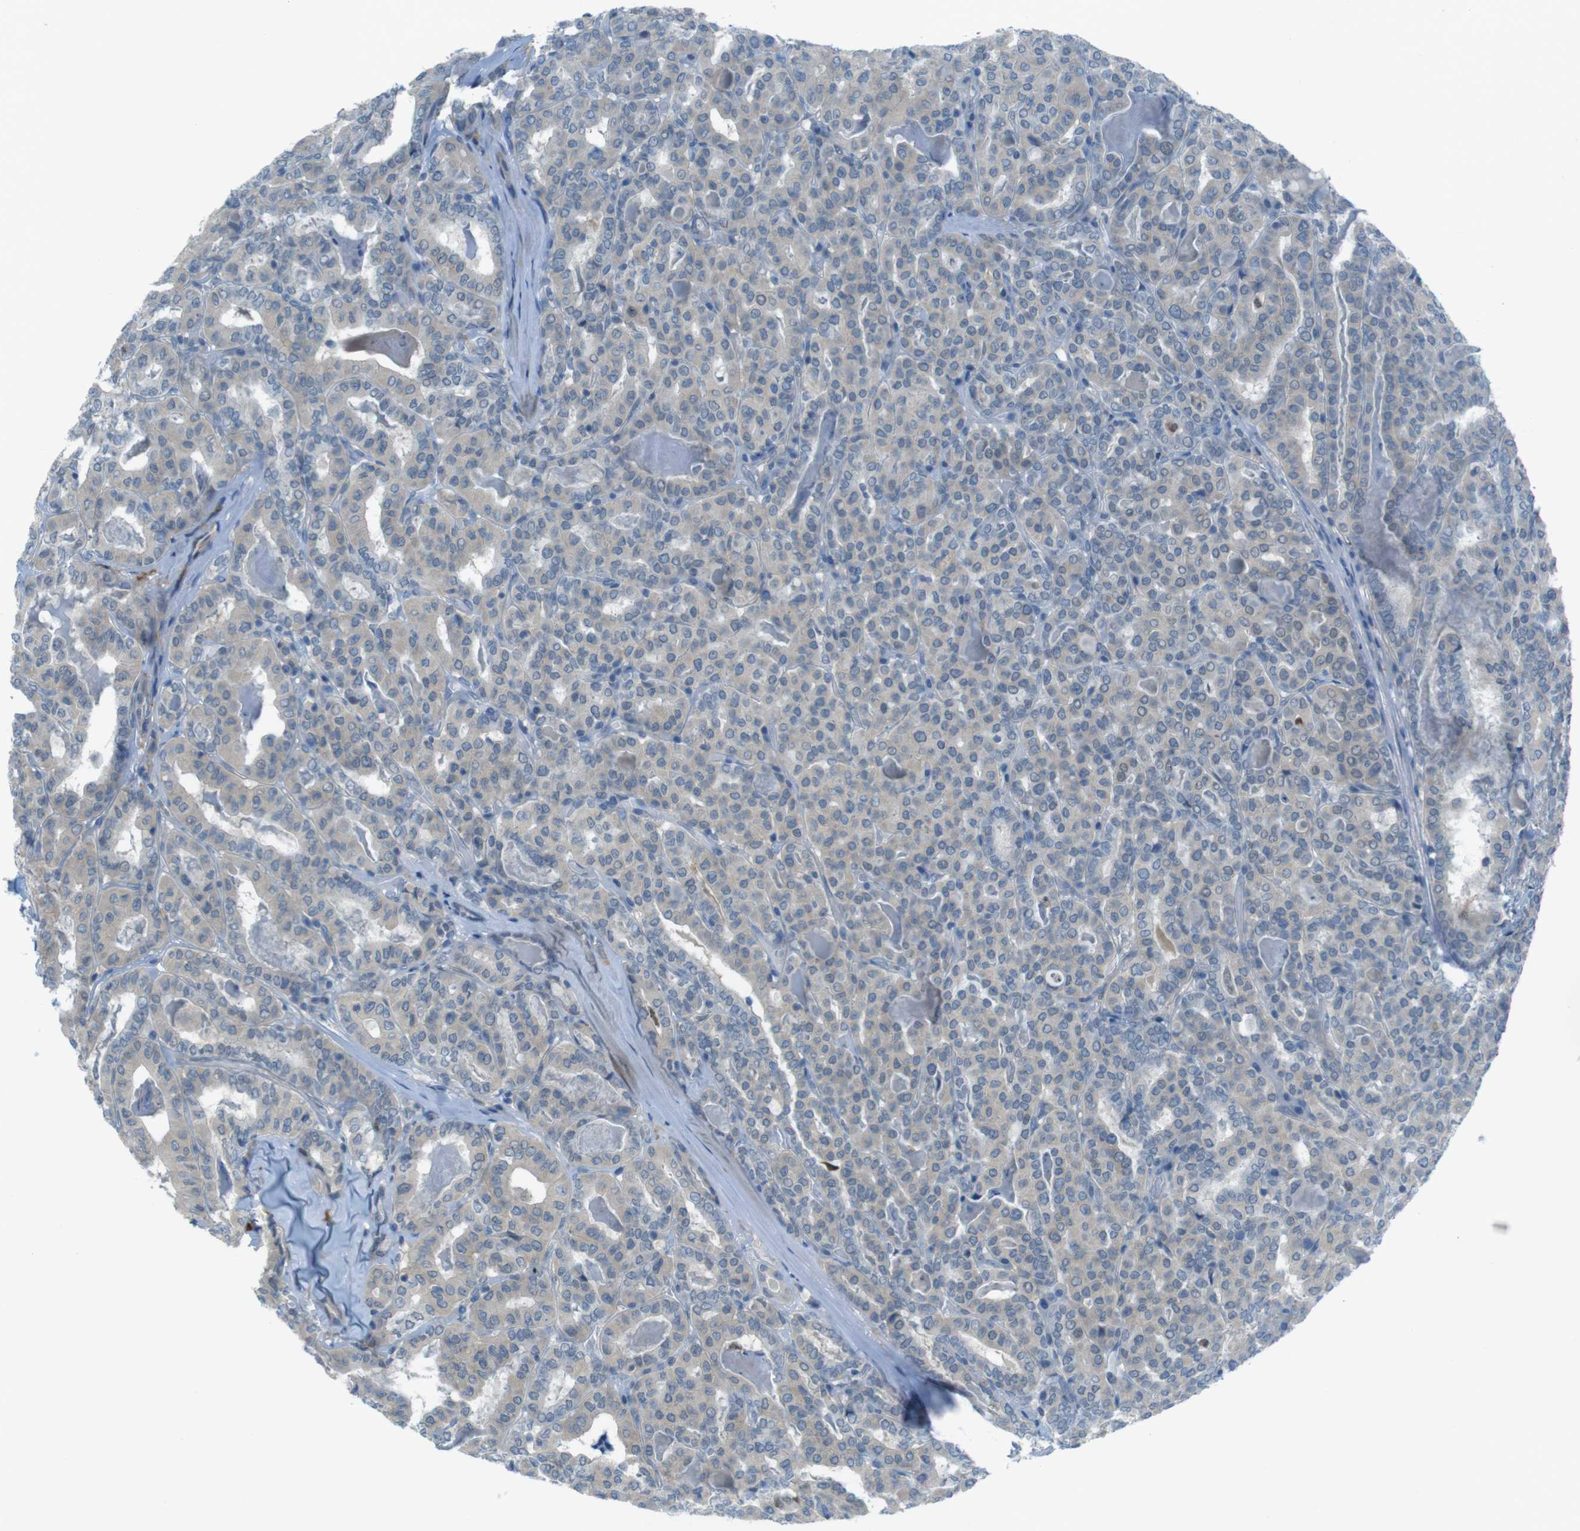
{"staining": {"intensity": "negative", "quantity": "none", "location": "none"}, "tissue": "thyroid cancer", "cell_type": "Tumor cells", "image_type": "cancer", "snomed": [{"axis": "morphology", "description": "Papillary adenocarcinoma, NOS"}, {"axis": "topography", "description": "Thyroid gland"}], "caption": "Immunohistochemical staining of papillary adenocarcinoma (thyroid) exhibits no significant staining in tumor cells. (Stains: DAB immunohistochemistry (IHC) with hematoxylin counter stain, Microscopy: brightfield microscopy at high magnification).", "gene": "ZDHHC20", "patient": {"sex": "female", "age": 42}}